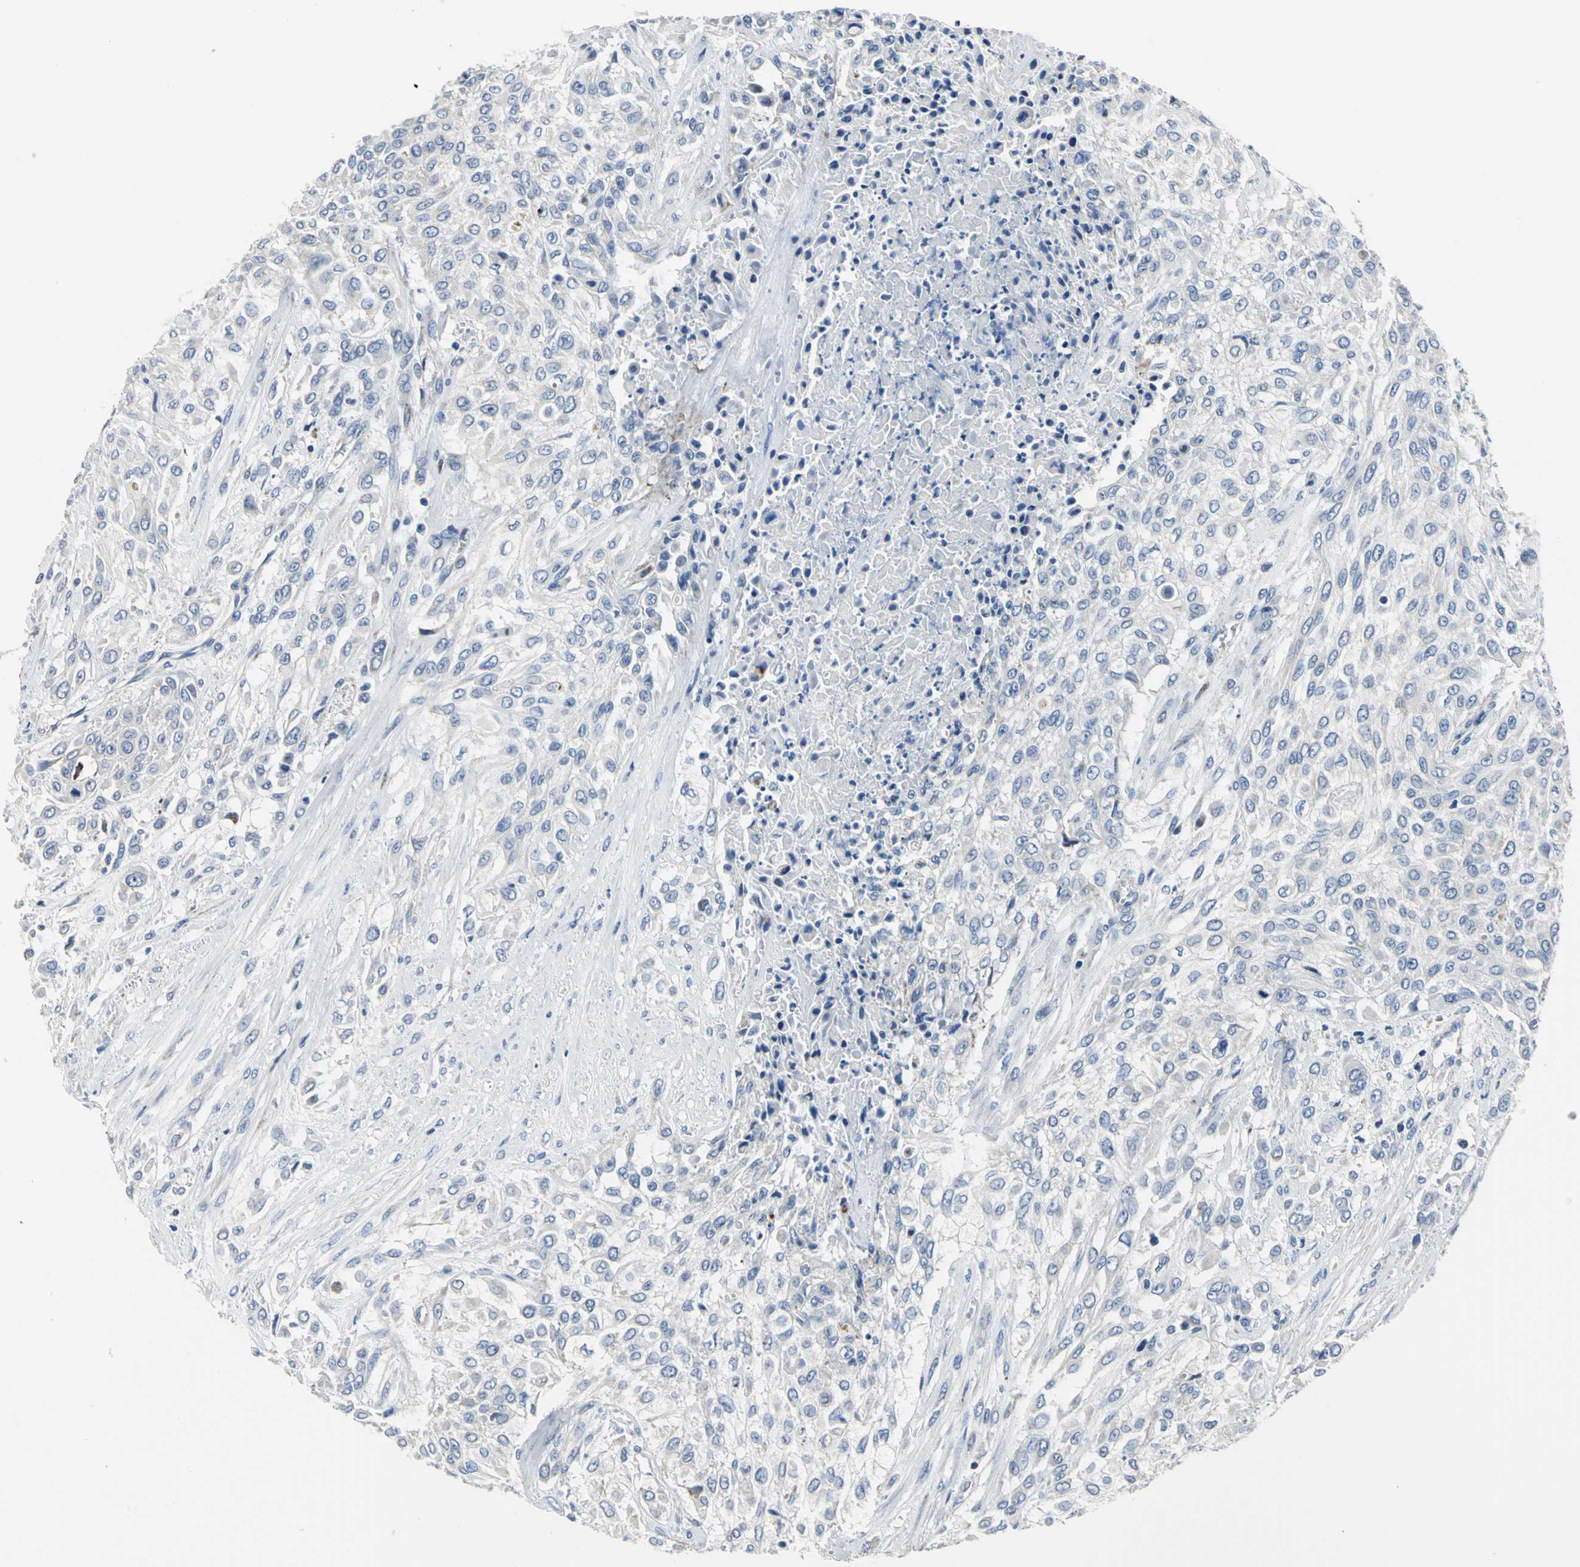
{"staining": {"intensity": "negative", "quantity": "none", "location": "none"}, "tissue": "urothelial cancer", "cell_type": "Tumor cells", "image_type": "cancer", "snomed": [{"axis": "morphology", "description": "Urothelial carcinoma, High grade"}, {"axis": "topography", "description": "Urinary bladder"}], "caption": "High-grade urothelial carcinoma stained for a protein using IHC shows no staining tumor cells.", "gene": "IFI6", "patient": {"sex": "male", "age": 57}}